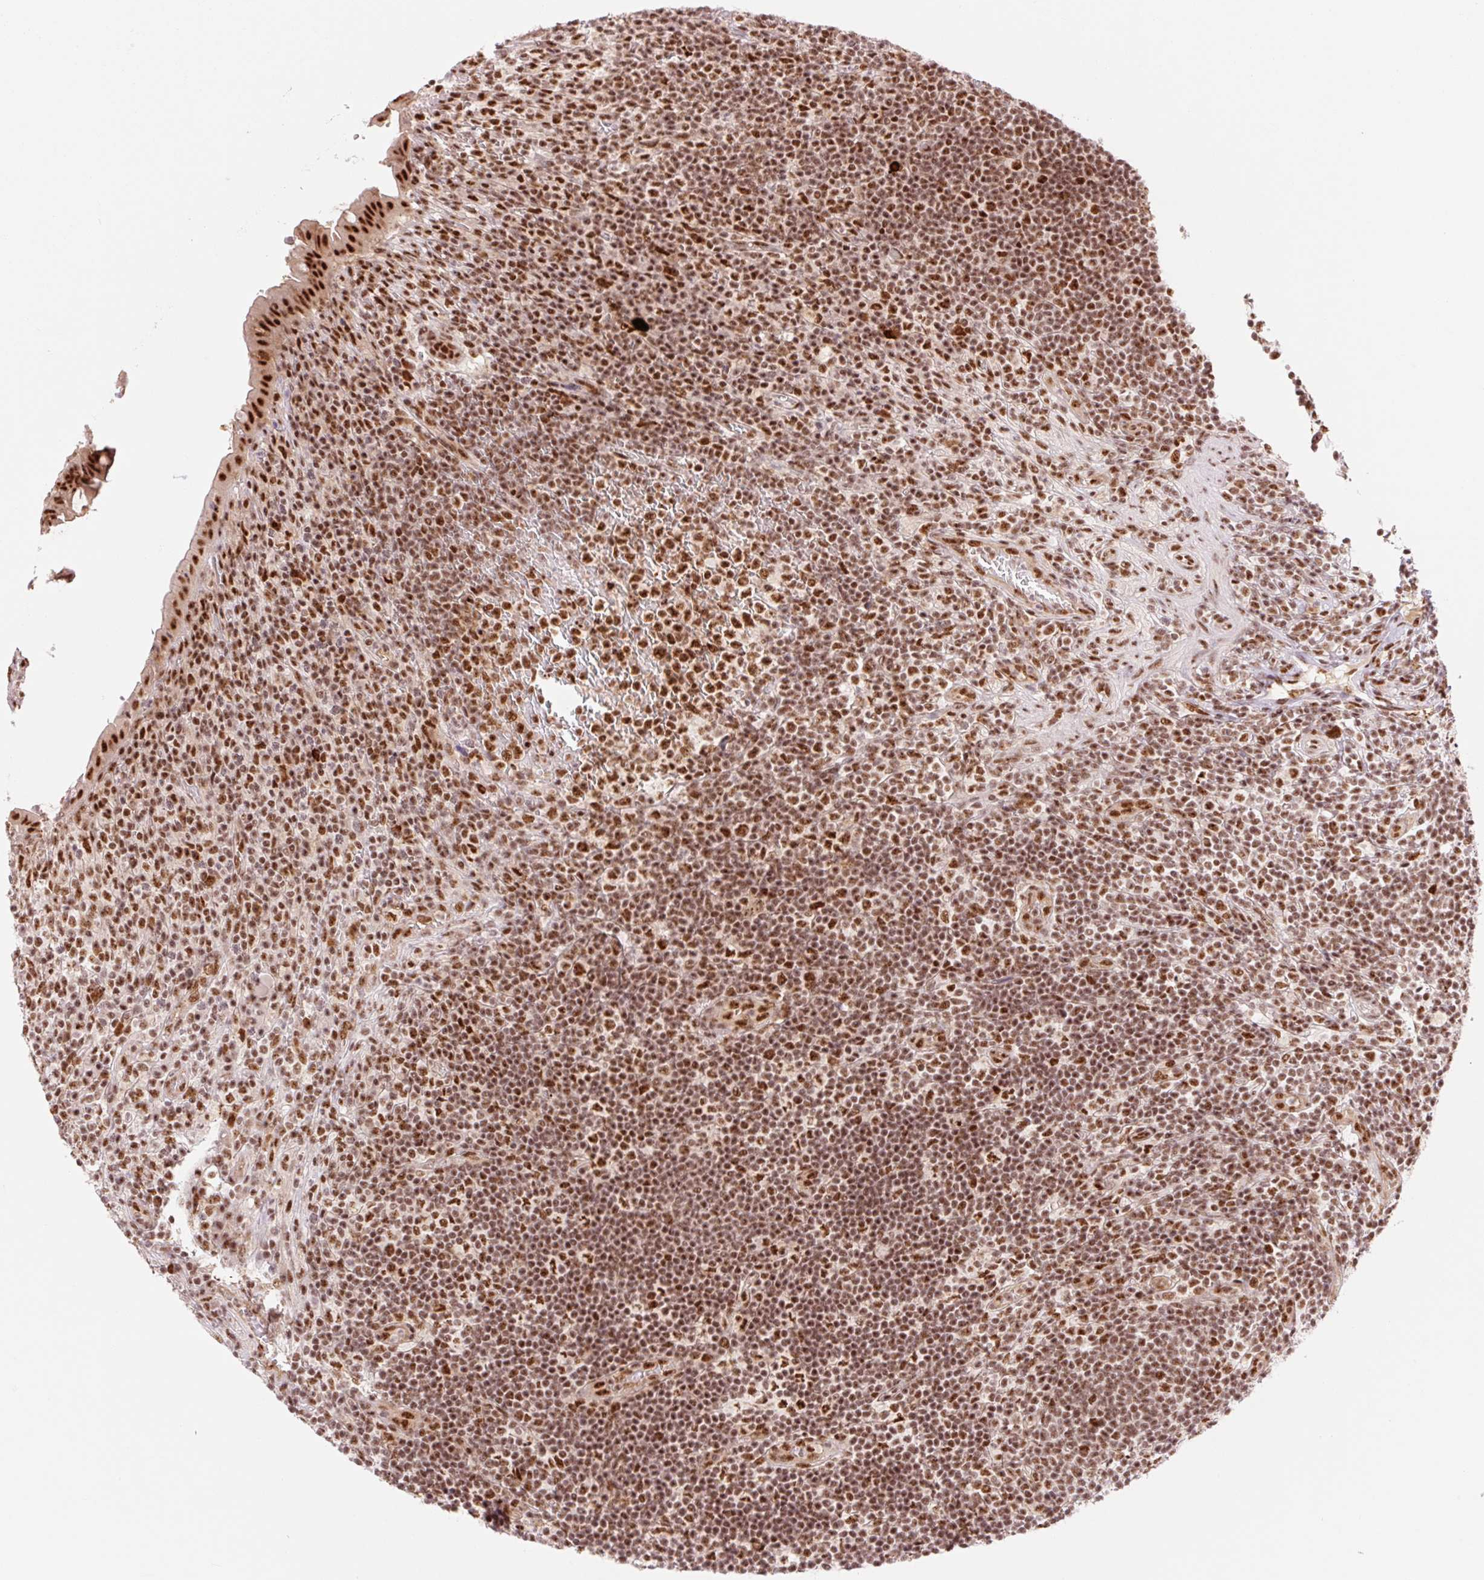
{"staining": {"intensity": "strong", "quantity": ">75%", "location": "nuclear"}, "tissue": "appendix", "cell_type": "Glandular cells", "image_type": "normal", "snomed": [{"axis": "morphology", "description": "Normal tissue, NOS"}, {"axis": "topography", "description": "Appendix"}], "caption": "Benign appendix shows strong nuclear positivity in about >75% of glandular cells.", "gene": "PRDM11", "patient": {"sex": "female", "age": 43}}